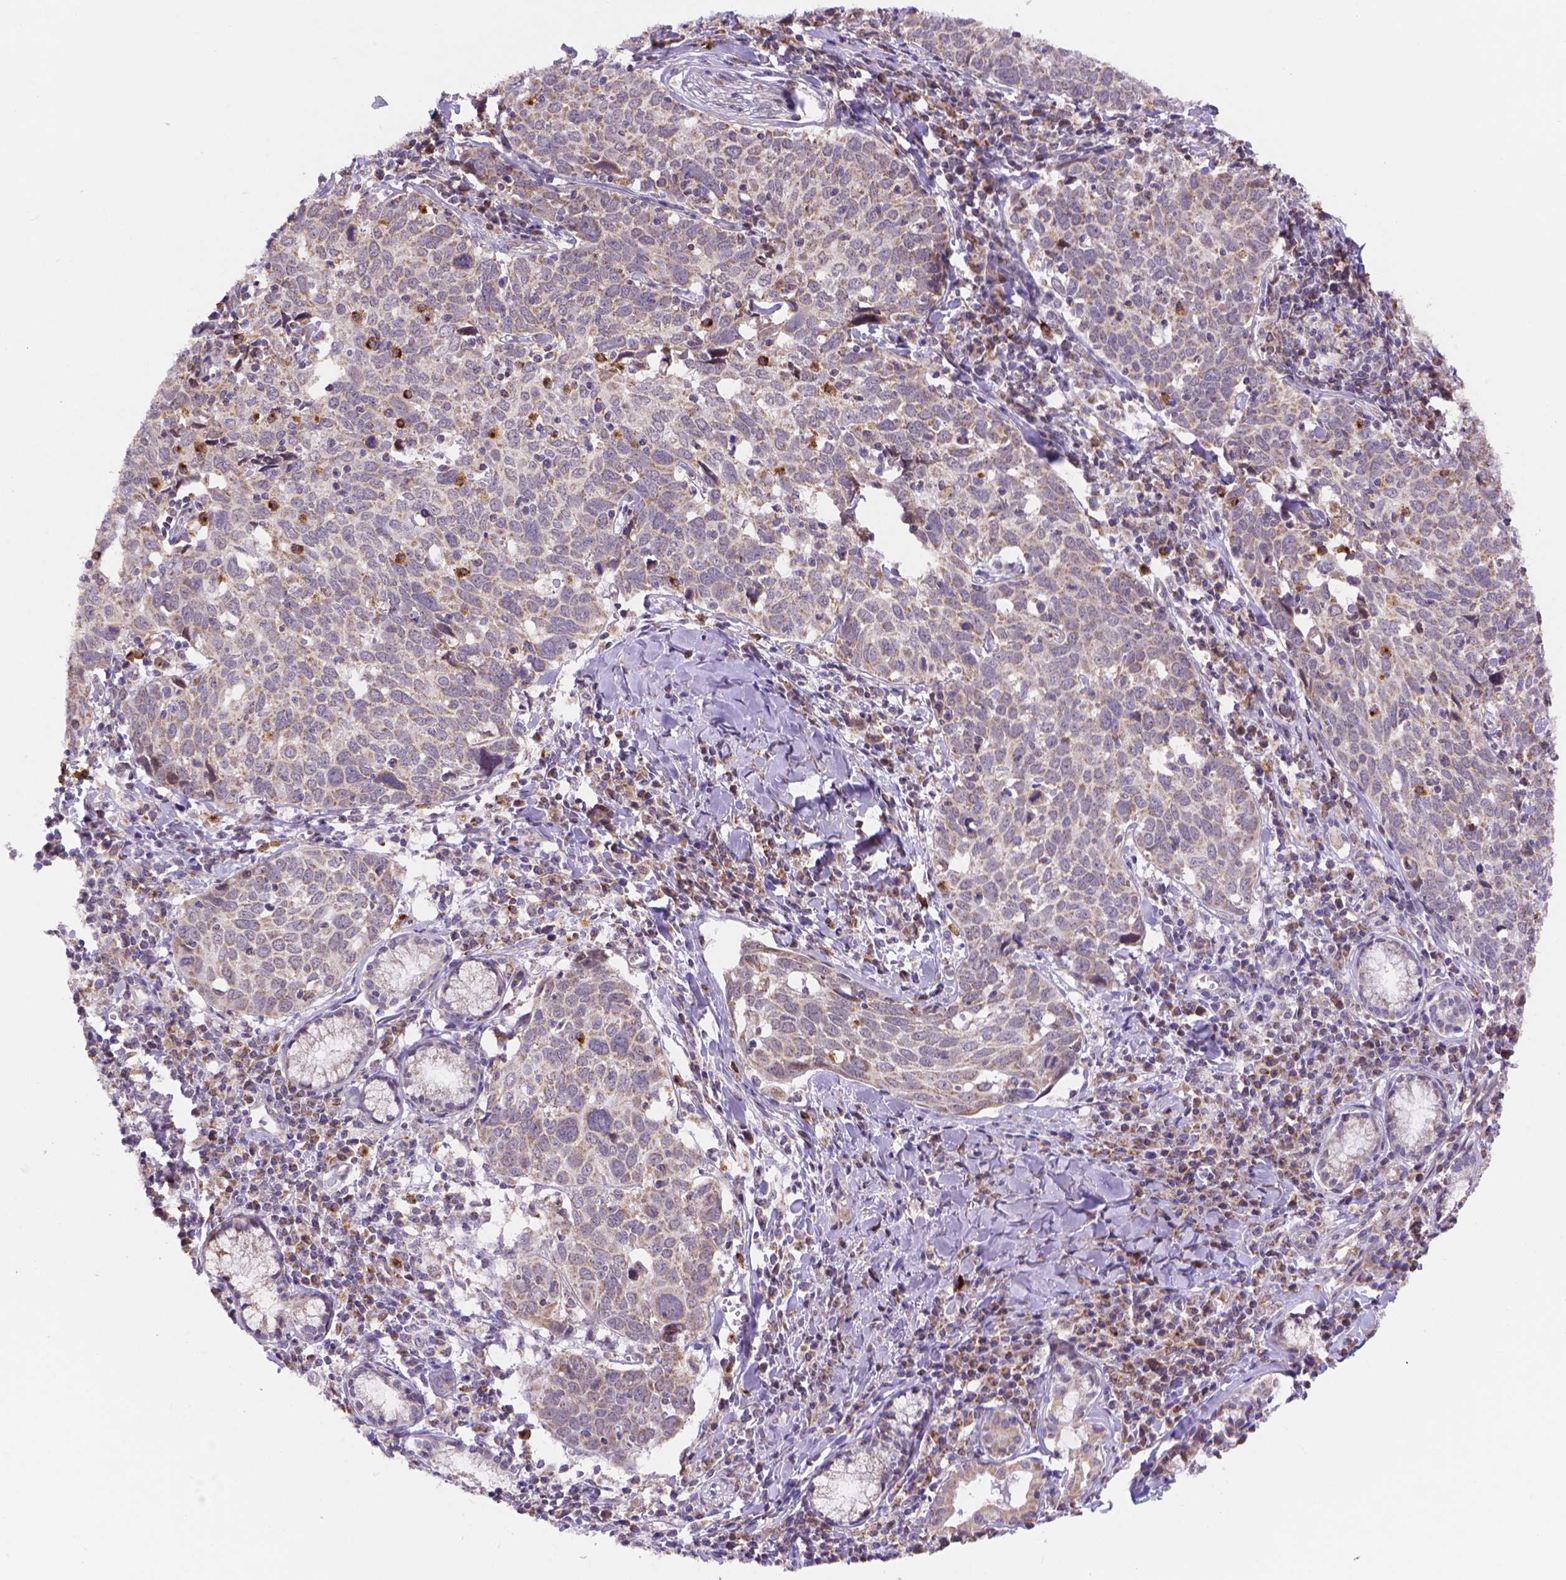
{"staining": {"intensity": "moderate", "quantity": "25%-75%", "location": "cytoplasmic/membranous"}, "tissue": "lung cancer", "cell_type": "Tumor cells", "image_type": "cancer", "snomed": [{"axis": "morphology", "description": "Squamous cell carcinoma, NOS"}, {"axis": "topography", "description": "Lung"}], "caption": "The image shows immunohistochemical staining of lung squamous cell carcinoma. There is moderate cytoplasmic/membranous expression is seen in approximately 25%-75% of tumor cells.", "gene": "CYYR1", "patient": {"sex": "male", "age": 57}}